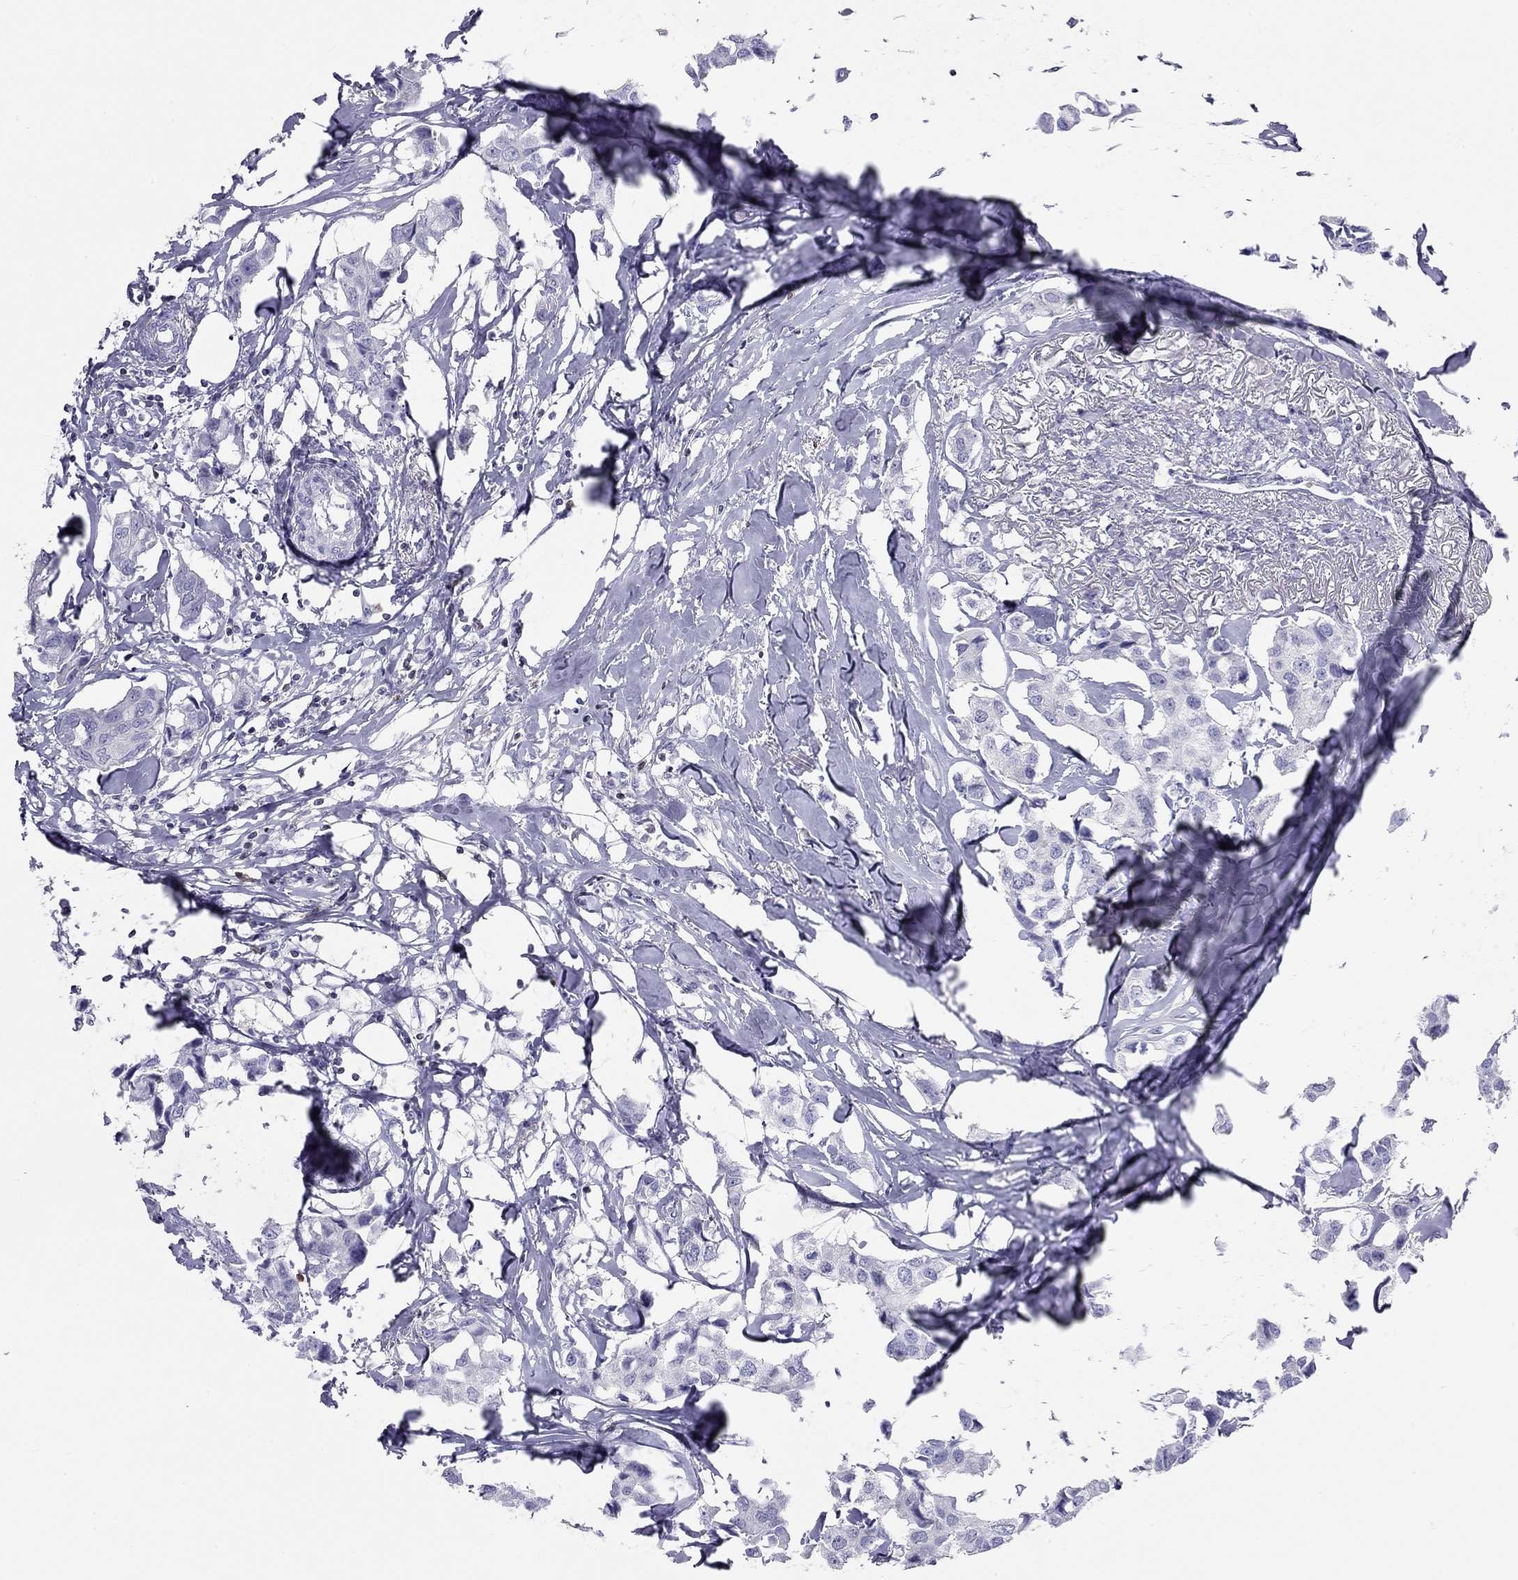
{"staining": {"intensity": "negative", "quantity": "none", "location": "none"}, "tissue": "breast cancer", "cell_type": "Tumor cells", "image_type": "cancer", "snomed": [{"axis": "morphology", "description": "Duct carcinoma"}, {"axis": "topography", "description": "Breast"}], "caption": "High power microscopy photomicrograph of an immunohistochemistry (IHC) image of breast cancer, revealing no significant staining in tumor cells.", "gene": "SH2D2A", "patient": {"sex": "female", "age": 80}}